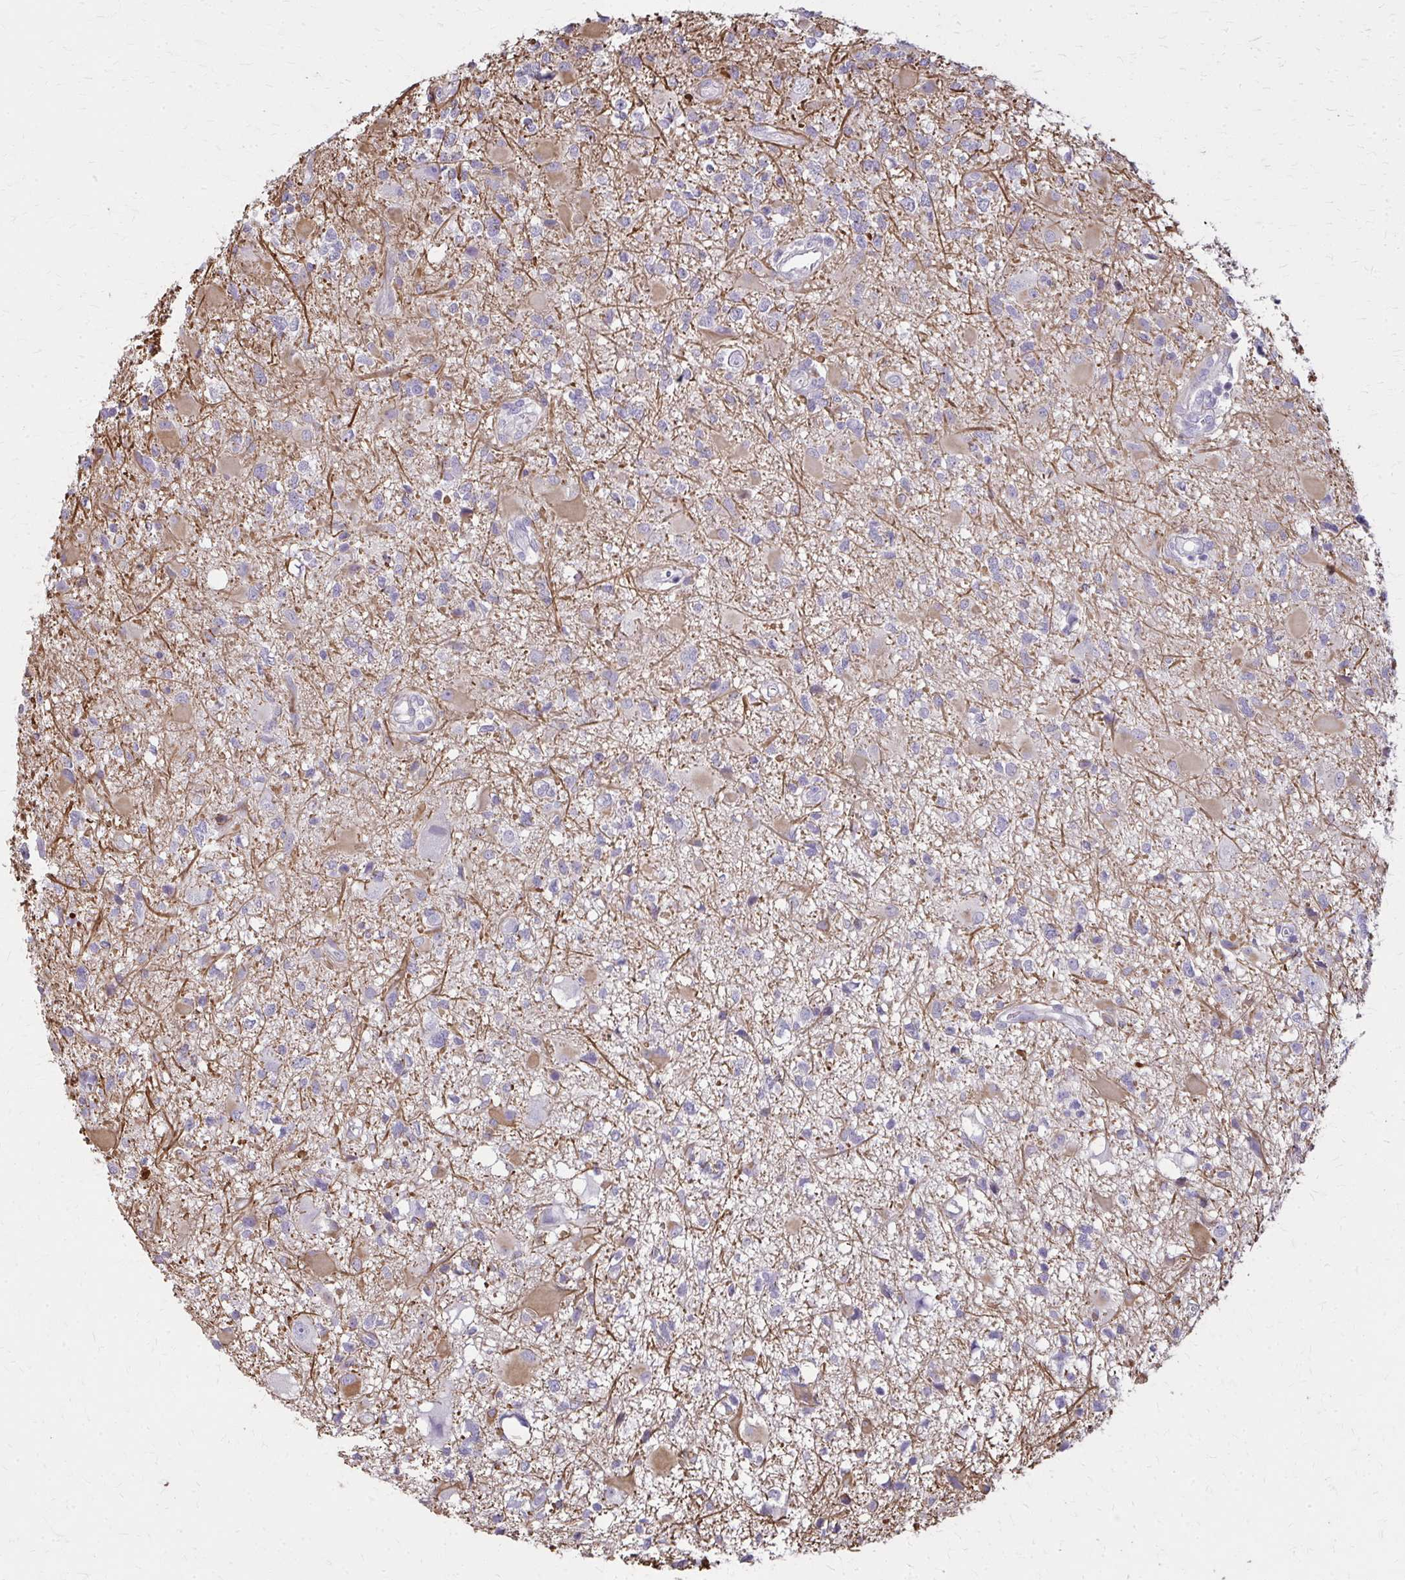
{"staining": {"intensity": "negative", "quantity": "none", "location": "none"}, "tissue": "glioma", "cell_type": "Tumor cells", "image_type": "cancer", "snomed": [{"axis": "morphology", "description": "Glioma, malignant, High grade"}, {"axis": "topography", "description": "Brain"}], "caption": "Immunohistochemical staining of human glioma reveals no significant positivity in tumor cells.", "gene": "TENM4", "patient": {"sex": "male", "age": 54}}